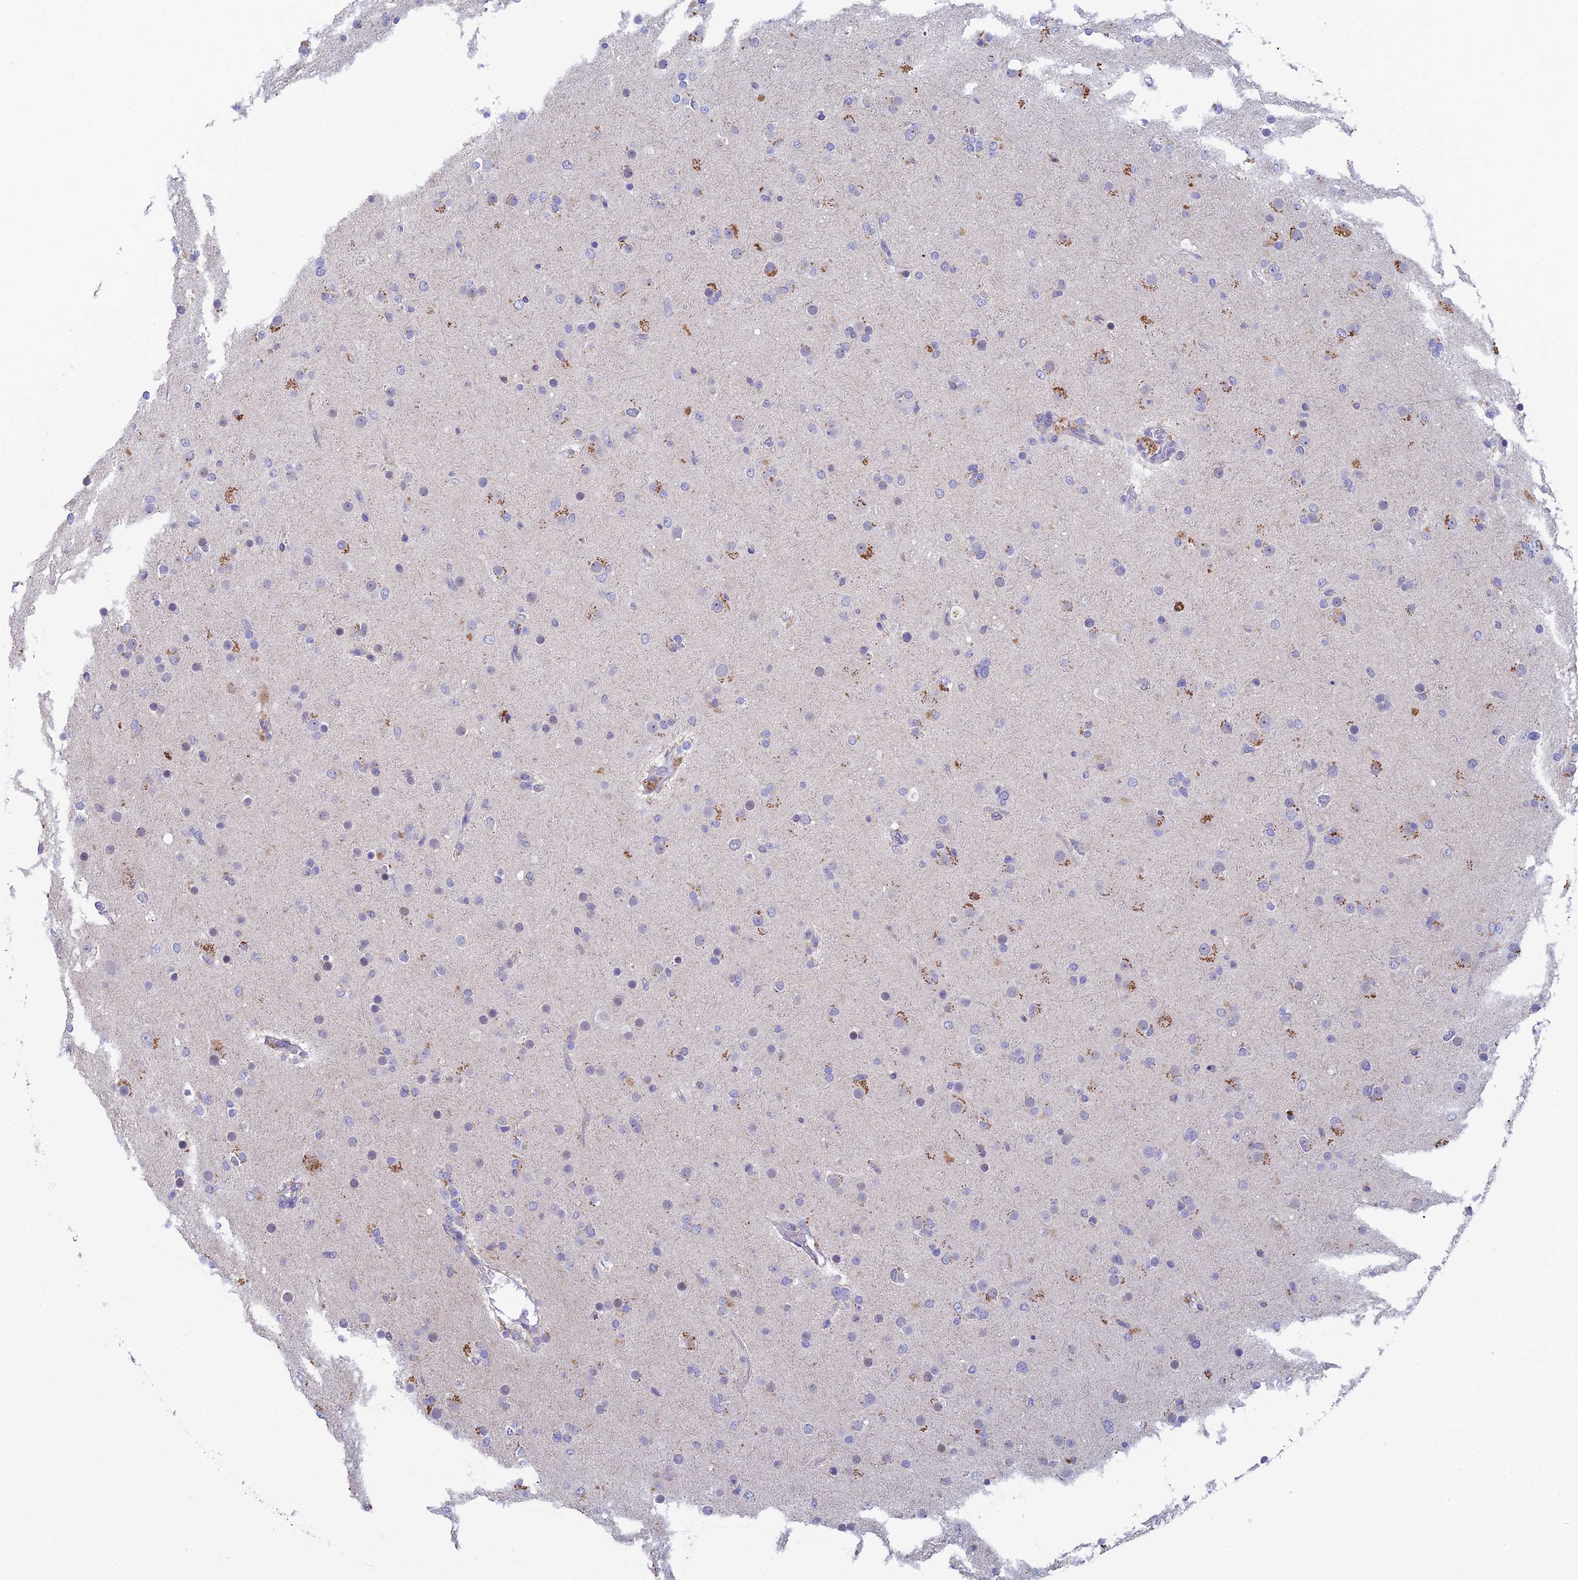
{"staining": {"intensity": "negative", "quantity": "none", "location": "none"}, "tissue": "glioma", "cell_type": "Tumor cells", "image_type": "cancer", "snomed": [{"axis": "morphology", "description": "Glioma, malignant, Low grade"}, {"axis": "topography", "description": "Brain"}], "caption": "Glioma was stained to show a protein in brown. There is no significant staining in tumor cells. (Brightfield microscopy of DAB (3,3'-diaminobenzidine) immunohistochemistry (IHC) at high magnification).", "gene": "REXO5", "patient": {"sex": "male", "age": 65}}